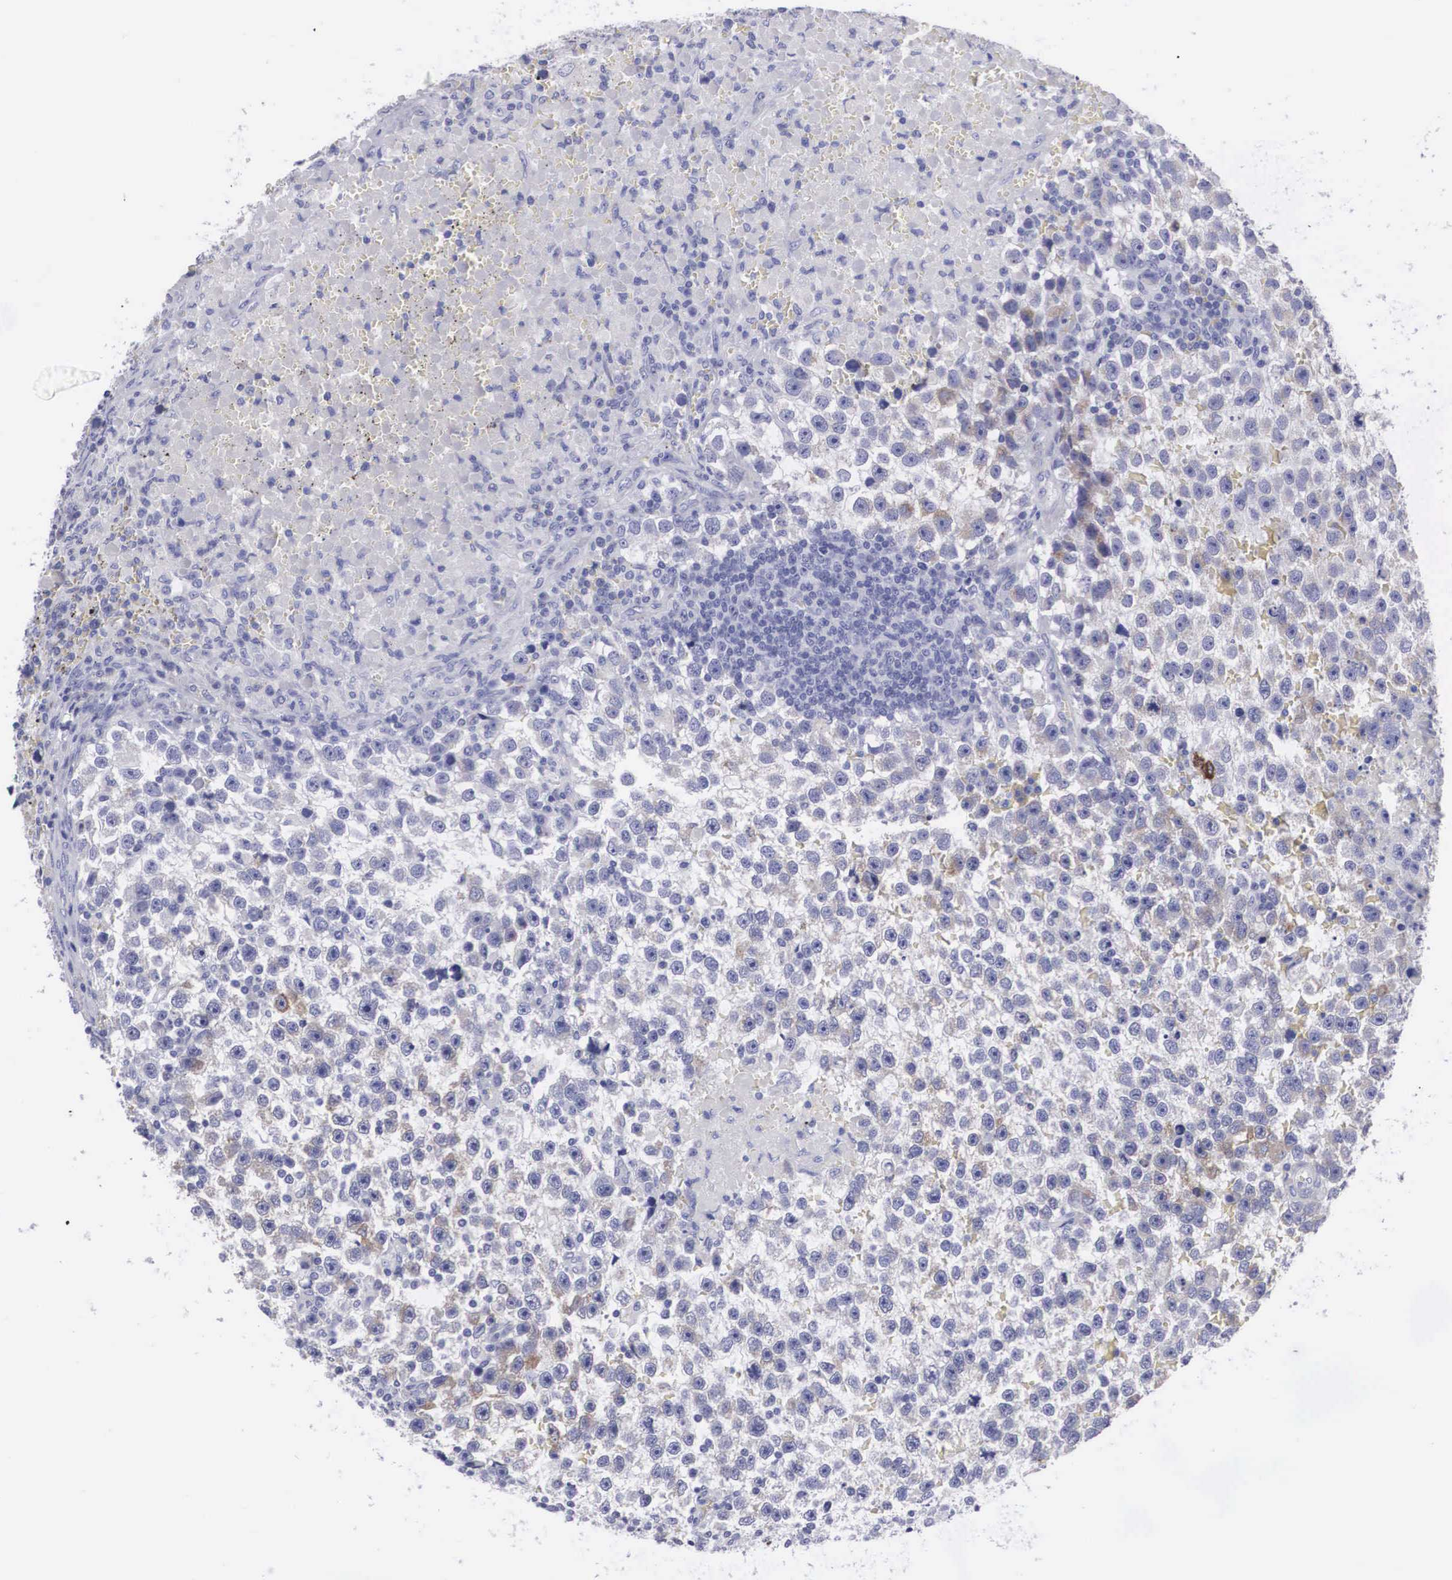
{"staining": {"intensity": "negative", "quantity": "none", "location": "none"}, "tissue": "testis cancer", "cell_type": "Tumor cells", "image_type": "cancer", "snomed": [{"axis": "morphology", "description": "Seminoma, NOS"}, {"axis": "topography", "description": "Testis"}], "caption": "Immunohistochemistry (IHC) of testis seminoma demonstrates no staining in tumor cells.", "gene": "ARMCX3", "patient": {"sex": "male", "age": 33}}